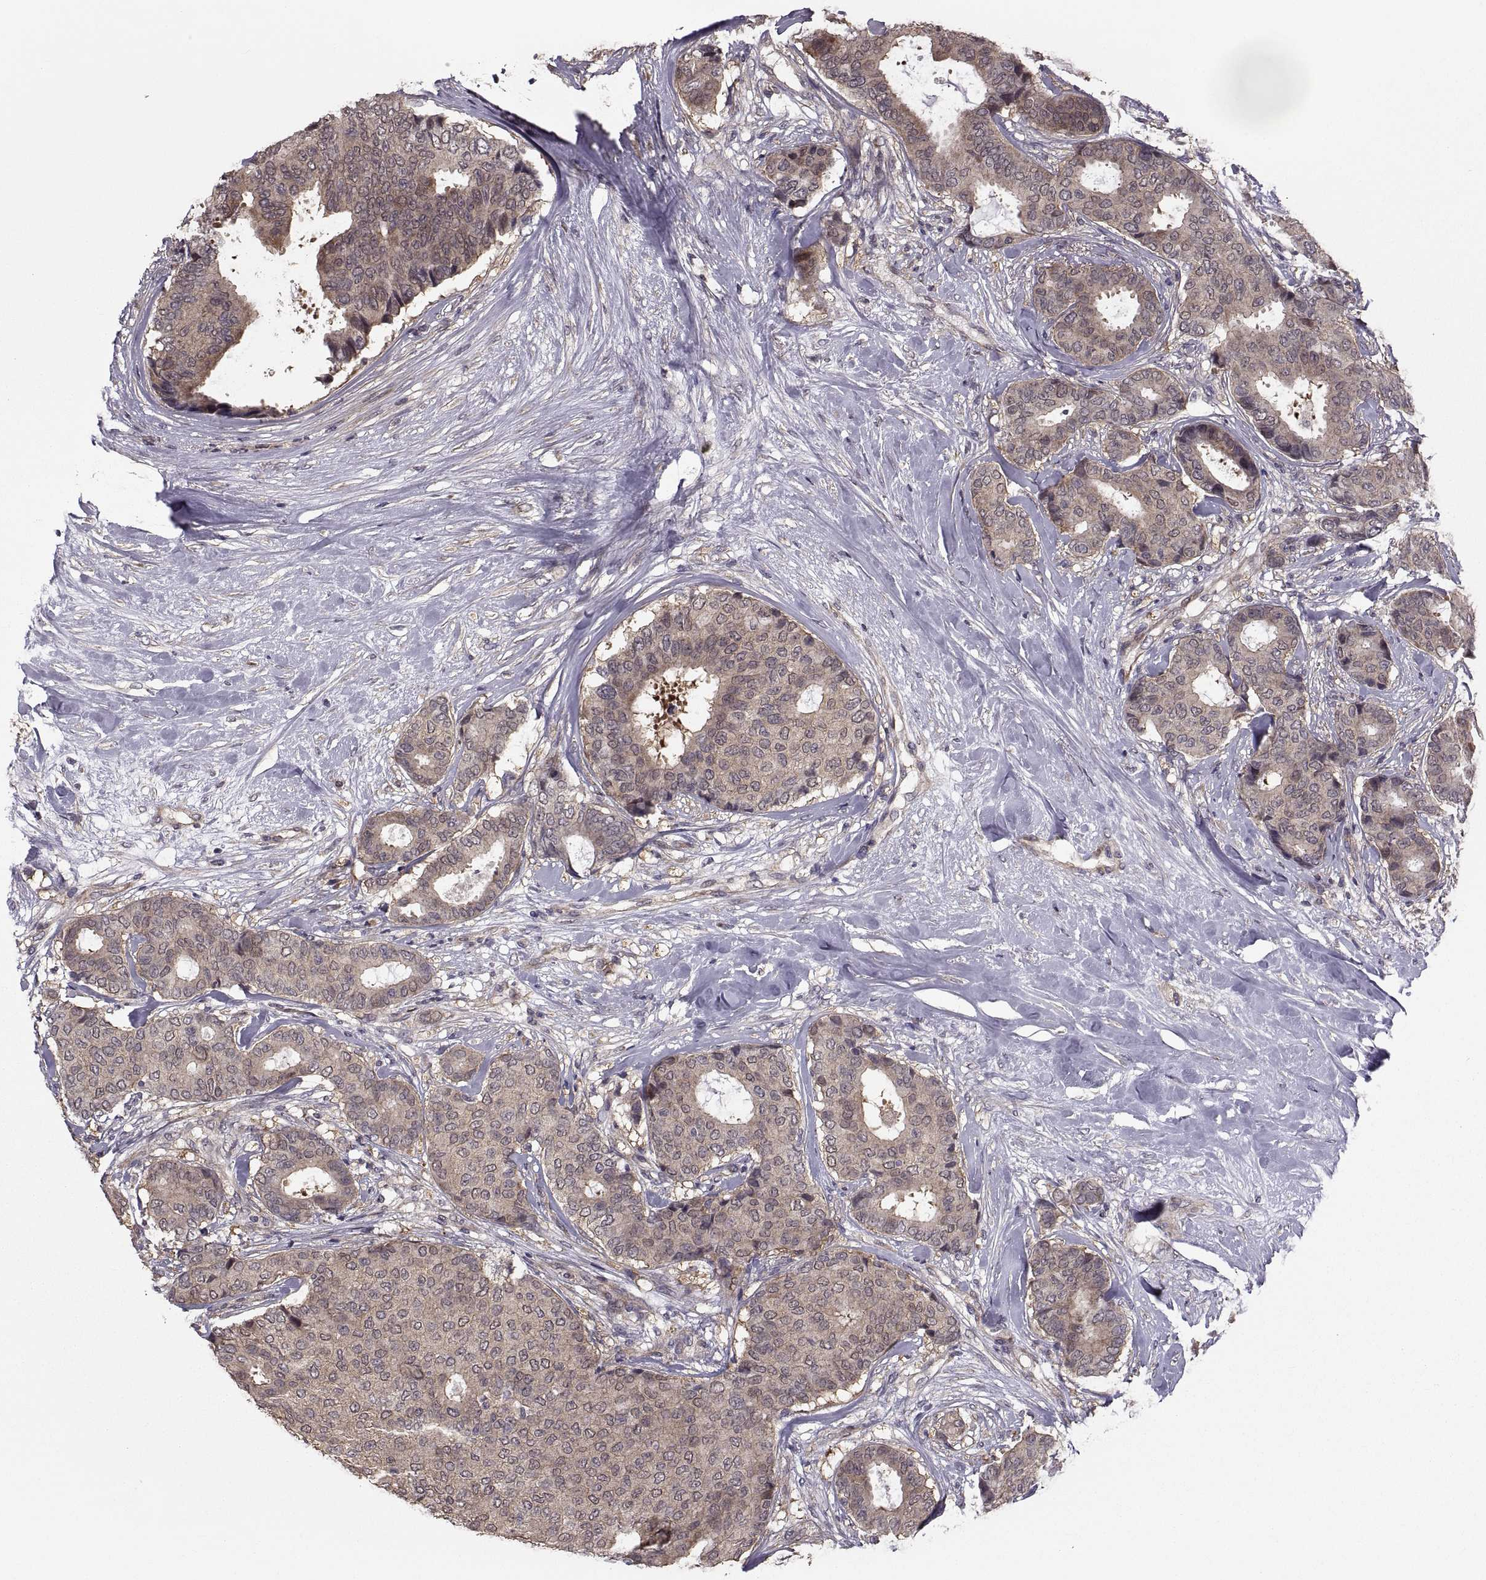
{"staining": {"intensity": "moderate", "quantity": "25%-75%", "location": "cytoplasmic/membranous"}, "tissue": "breast cancer", "cell_type": "Tumor cells", "image_type": "cancer", "snomed": [{"axis": "morphology", "description": "Duct carcinoma"}, {"axis": "topography", "description": "Breast"}], "caption": "Tumor cells reveal moderate cytoplasmic/membranous positivity in about 25%-75% of cells in breast cancer (intraductal carcinoma).", "gene": "PMM2", "patient": {"sex": "female", "age": 75}}